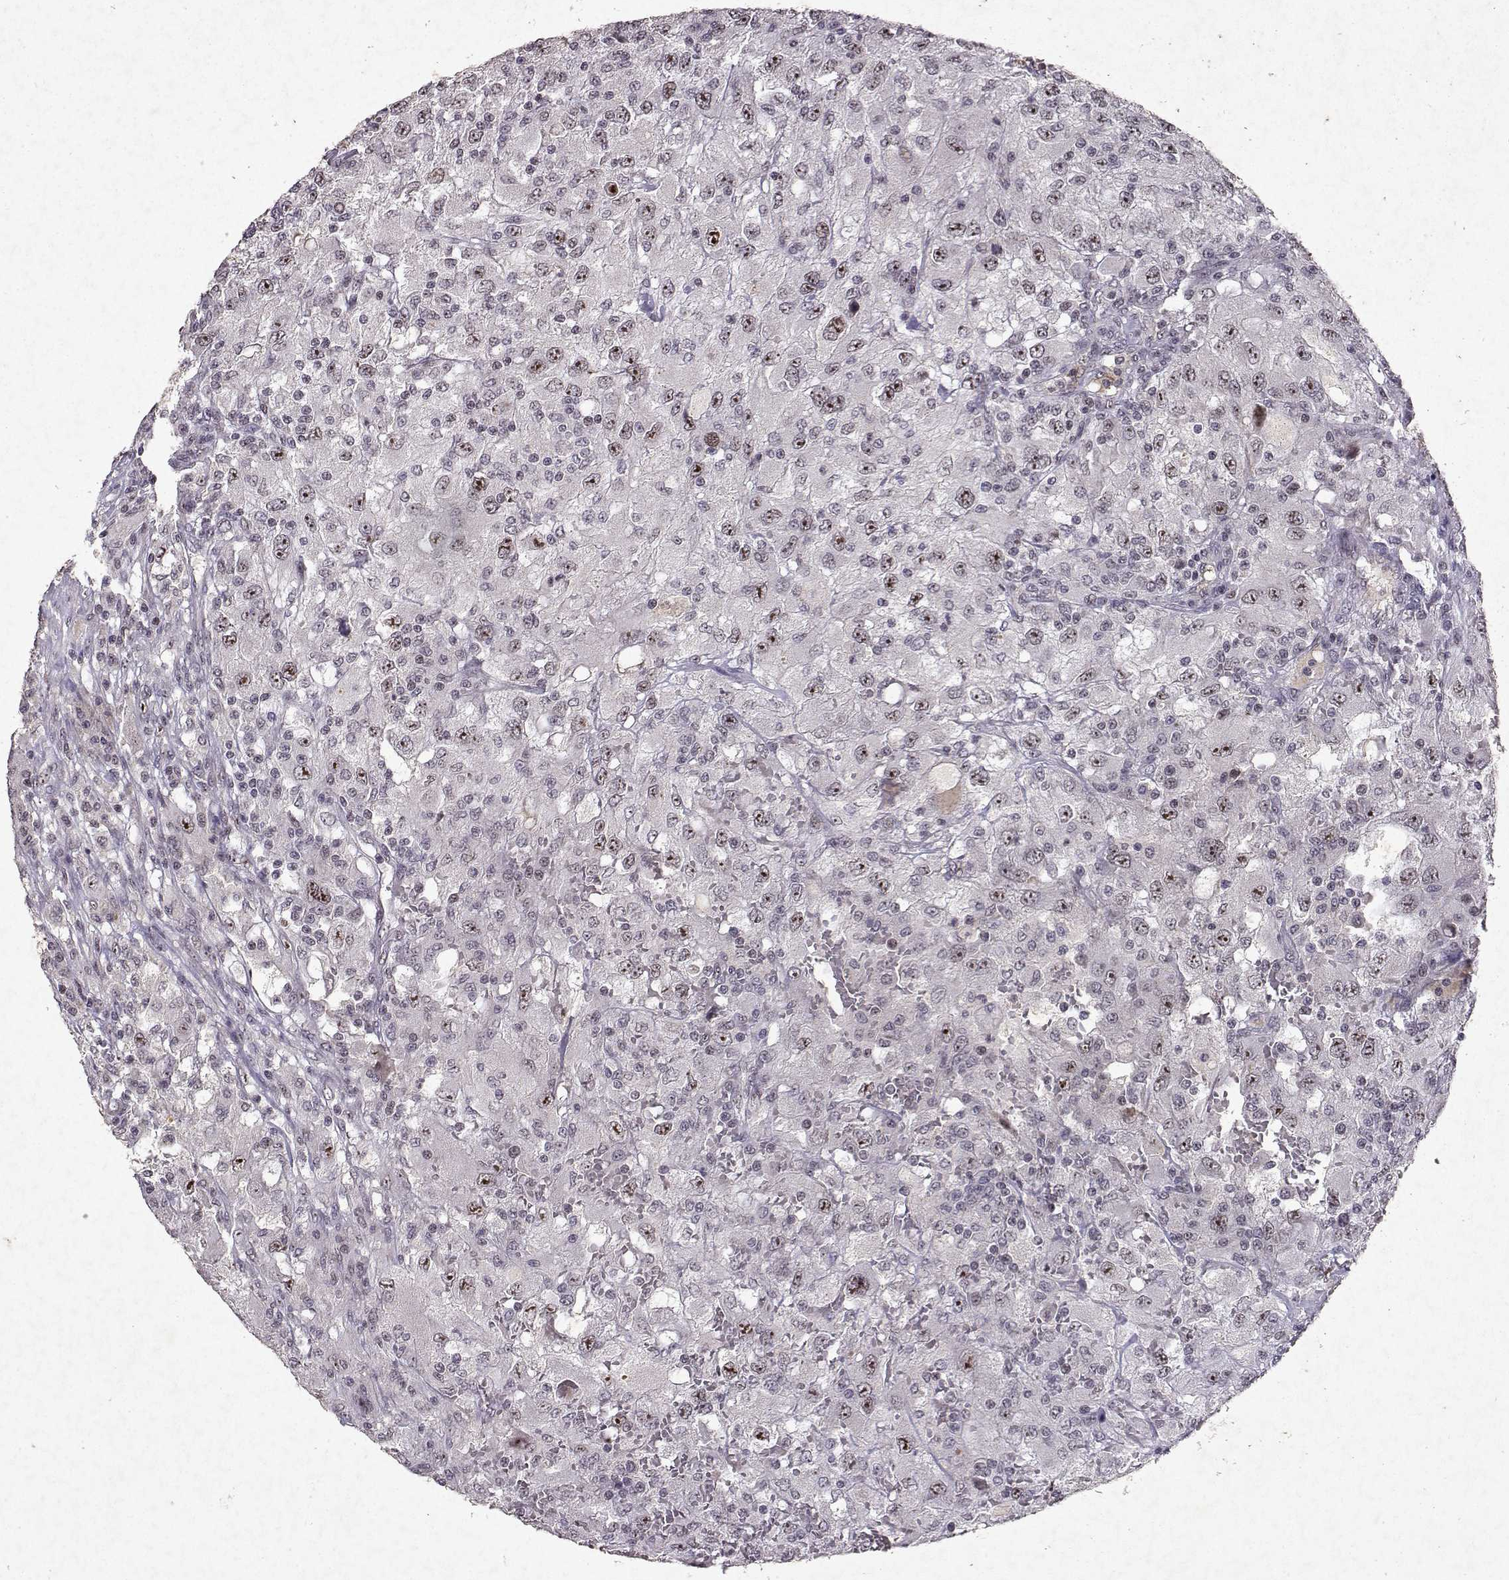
{"staining": {"intensity": "moderate", "quantity": "25%-75%", "location": "nuclear"}, "tissue": "renal cancer", "cell_type": "Tumor cells", "image_type": "cancer", "snomed": [{"axis": "morphology", "description": "Adenocarcinoma, NOS"}, {"axis": "topography", "description": "Kidney"}], "caption": "About 25%-75% of tumor cells in renal cancer reveal moderate nuclear protein staining as visualized by brown immunohistochemical staining.", "gene": "DDX56", "patient": {"sex": "female", "age": 67}}